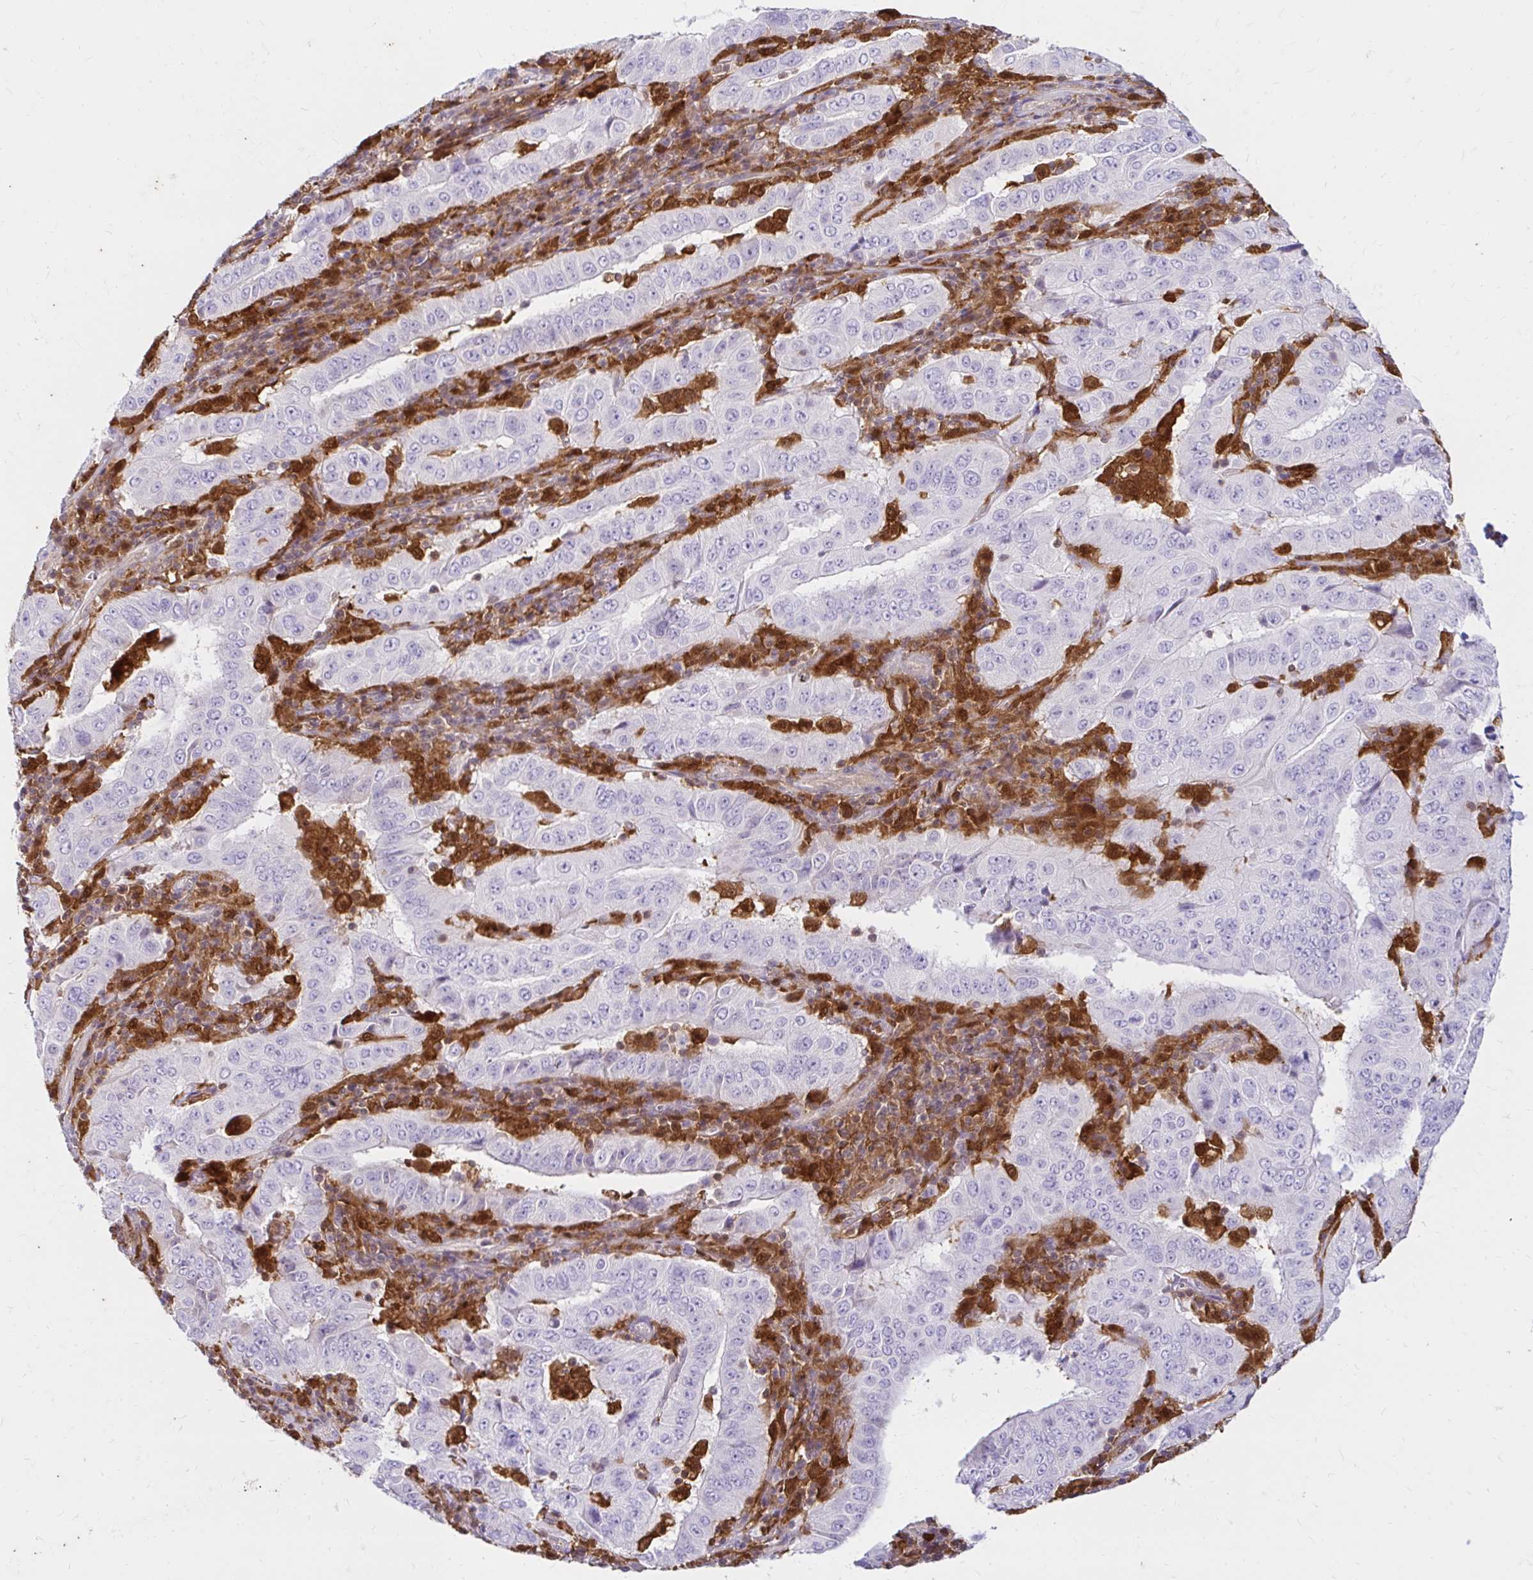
{"staining": {"intensity": "negative", "quantity": "none", "location": "none"}, "tissue": "pancreatic cancer", "cell_type": "Tumor cells", "image_type": "cancer", "snomed": [{"axis": "morphology", "description": "Adenocarcinoma, NOS"}, {"axis": "topography", "description": "Pancreas"}], "caption": "Immunohistochemistry (IHC) histopathology image of human pancreatic cancer (adenocarcinoma) stained for a protein (brown), which reveals no expression in tumor cells.", "gene": "PYCARD", "patient": {"sex": "male", "age": 63}}